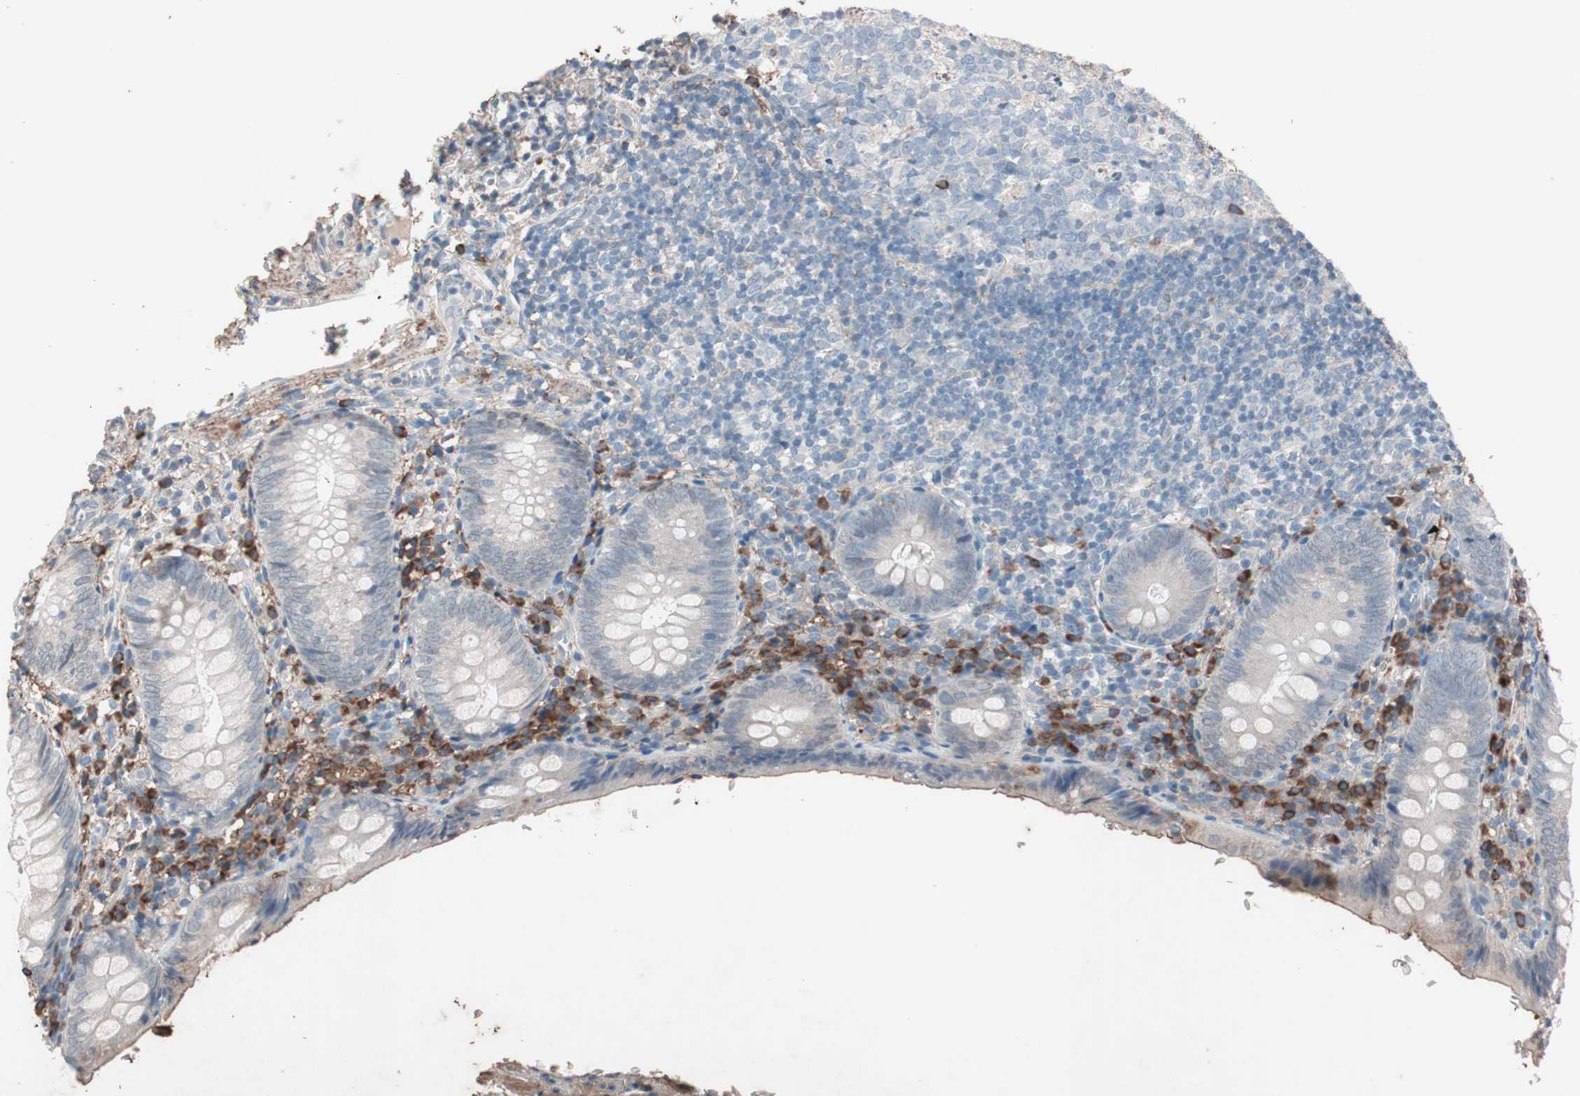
{"staining": {"intensity": "negative", "quantity": "none", "location": "none"}, "tissue": "appendix", "cell_type": "Glandular cells", "image_type": "normal", "snomed": [{"axis": "morphology", "description": "Normal tissue, NOS"}, {"axis": "topography", "description": "Appendix"}], "caption": "Immunohistochemistry (IHC) photomicrograph of normal appendix: appendix stained with DAB reveals no significant protein positivity in glandular cells.", "gene": "GRB7", "patient": {"sex": "female", "age": 10}}